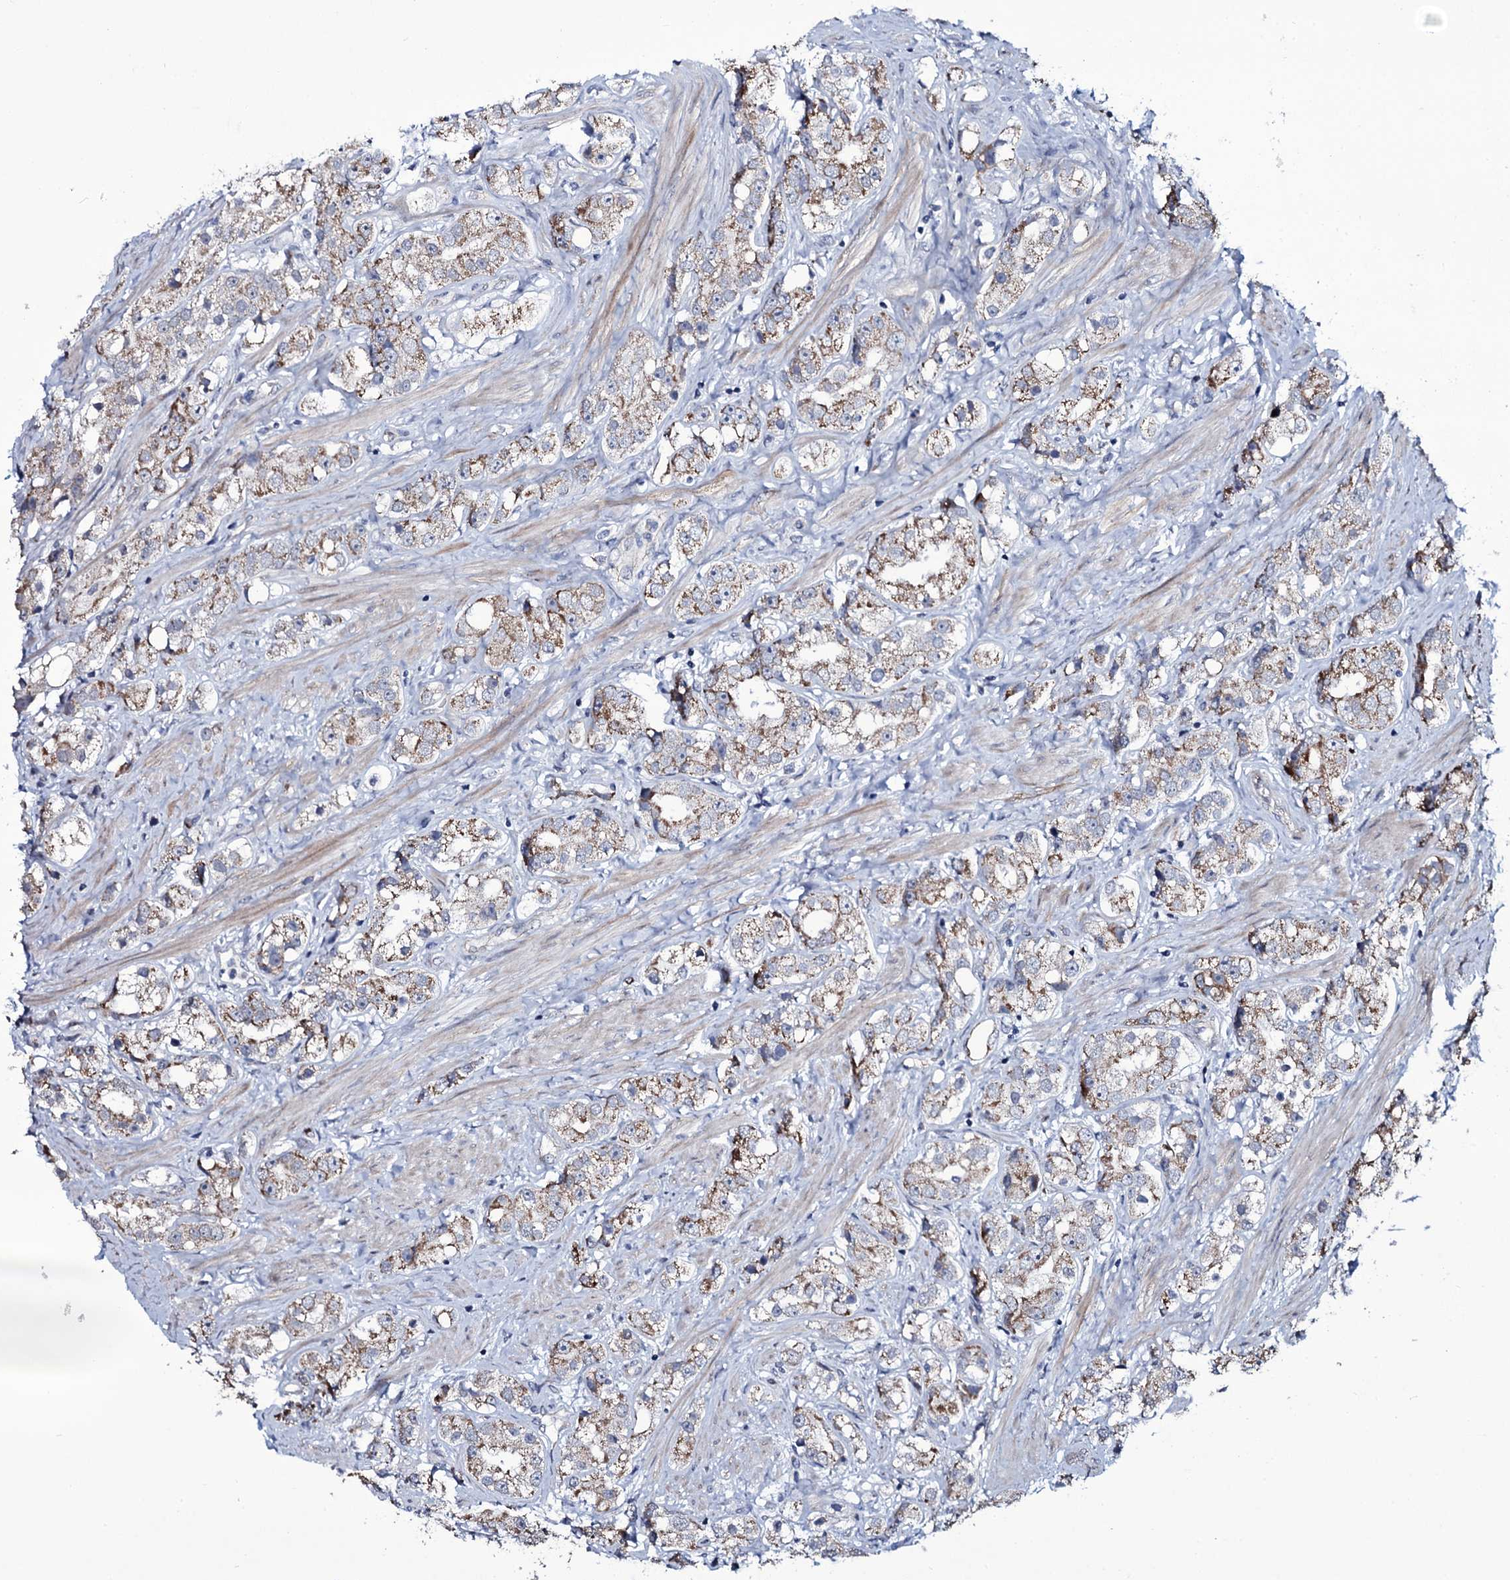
{"staining": {"intensity": "moderate", "quantity": "25%-75%", "location": "cytoplasmic/membranous"}, "tissue": "prostate cancer", "cell_type": "Tumor cells", "image_type": "cancer", "snomed": [{"axis": "morphology", "description": "Adenocarcinoma, NOS"}, {"axis": "topography", "description": "Prostate"}], "caption": "IHC photomicrograph of human adenocarcinoma (prostate) stained for a protein (brown), which exhibits medium levels of moderate cytoplasmic/membranous staining in approximately 25%-75% of tumor cells.", "gene": "WIPF3", "patient": {"sex": "male", "age": 79}}